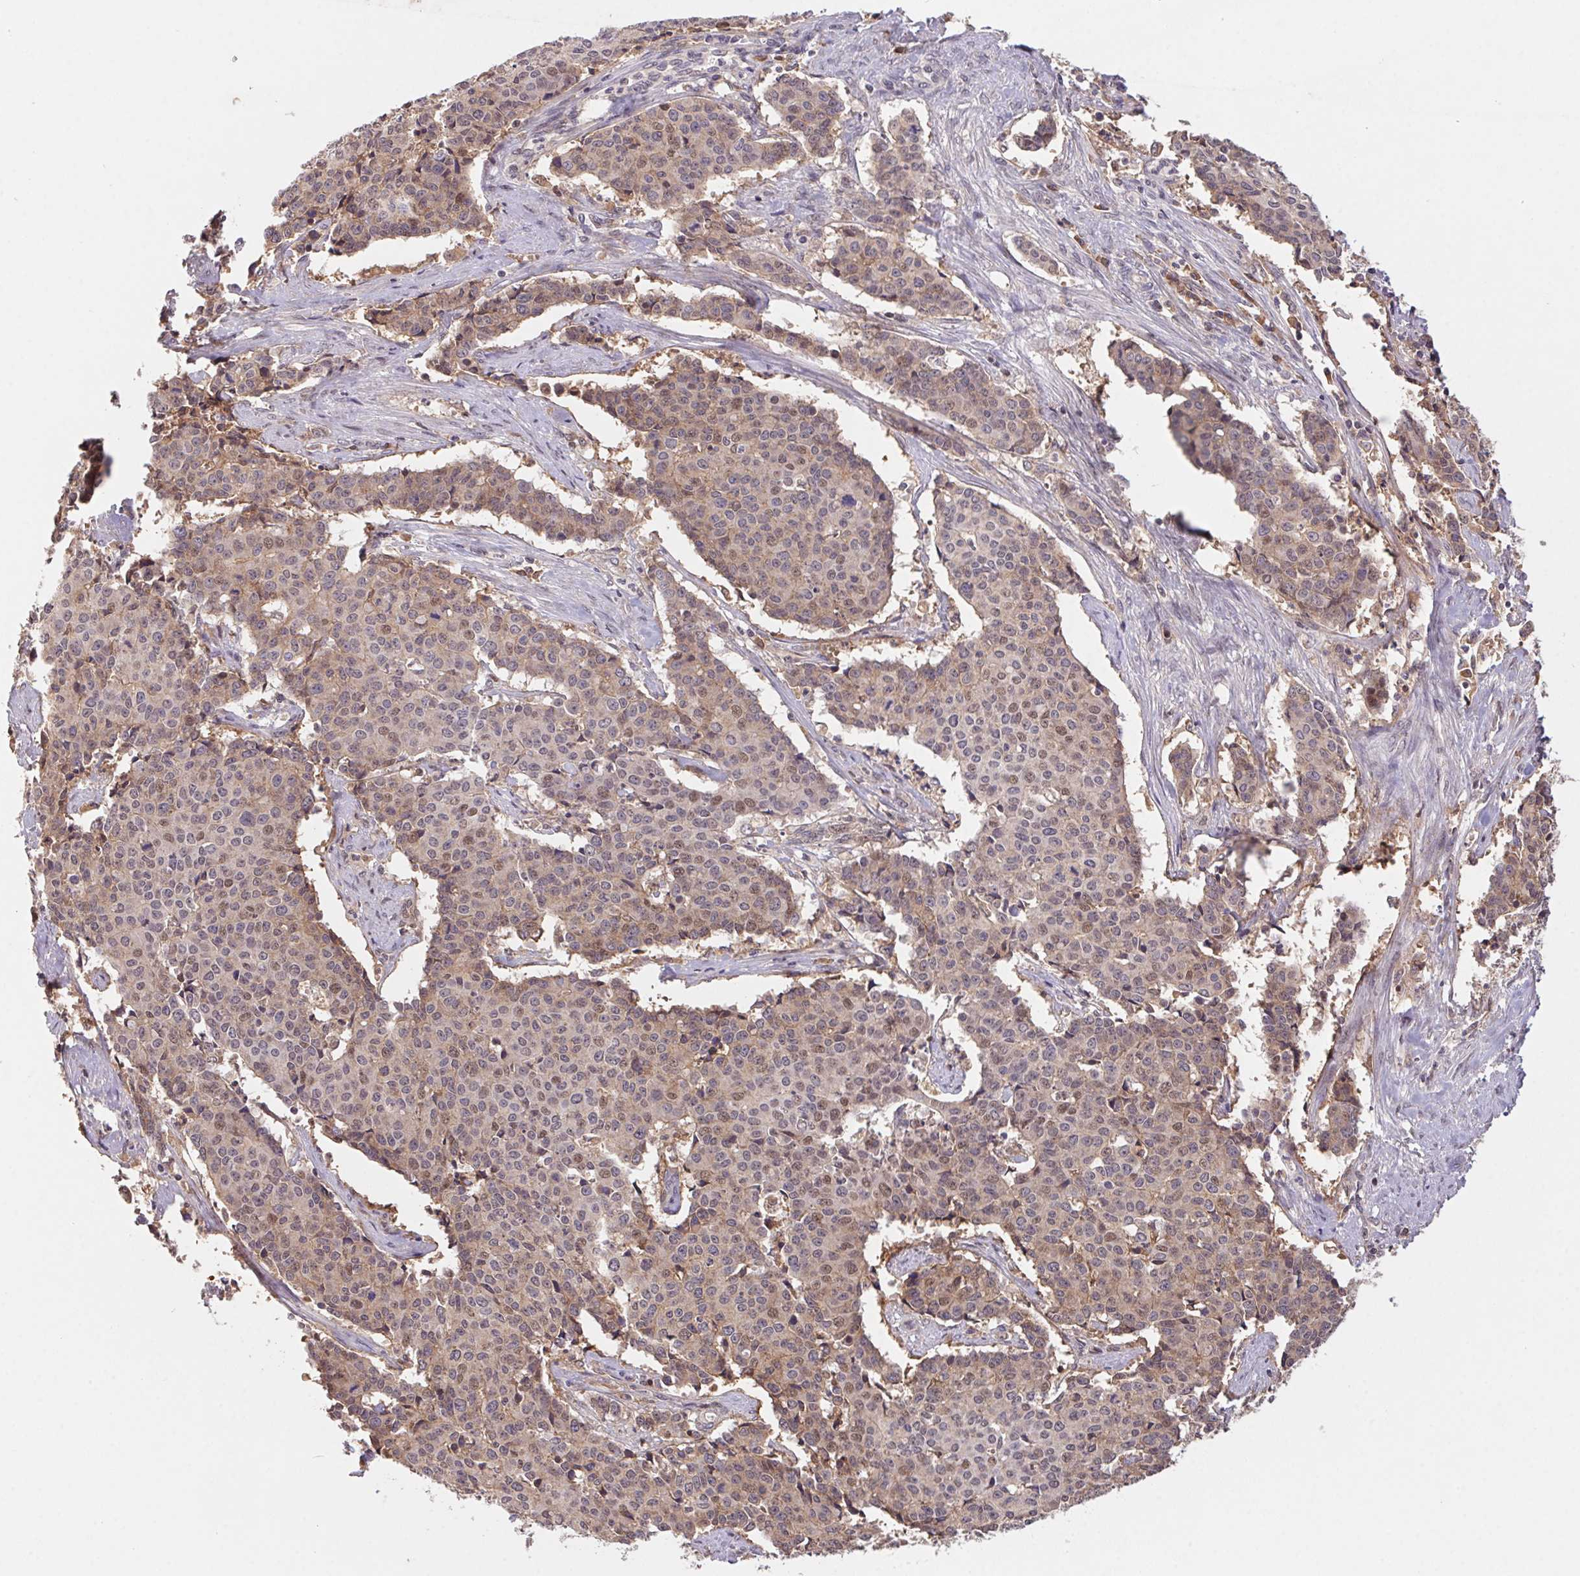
{"staining": {"intensity": "weak", "quantity": "25%-75%", "location": "cytoplasmic/membranous,nuclear"}, "tissue": "cervical cancer", "cell_type": "Tumor cells", "image_type": "cancer", "snomed": [{"axis": "morphology", "description": "Squamous cell carcinoma, NOS"}, {"axis": "topography", "description": "Cervix"}], "caption": "Approximately 25%-75% of tumor cells in cervical cancer (squamous cell carcinoma) display weak cytoplasmic/membranous and nuclear protein positivity as visualized by brown immunohistochemical staining.", "gene": "SLC52A2", "patient": {"sex": "female", "age": 28}}